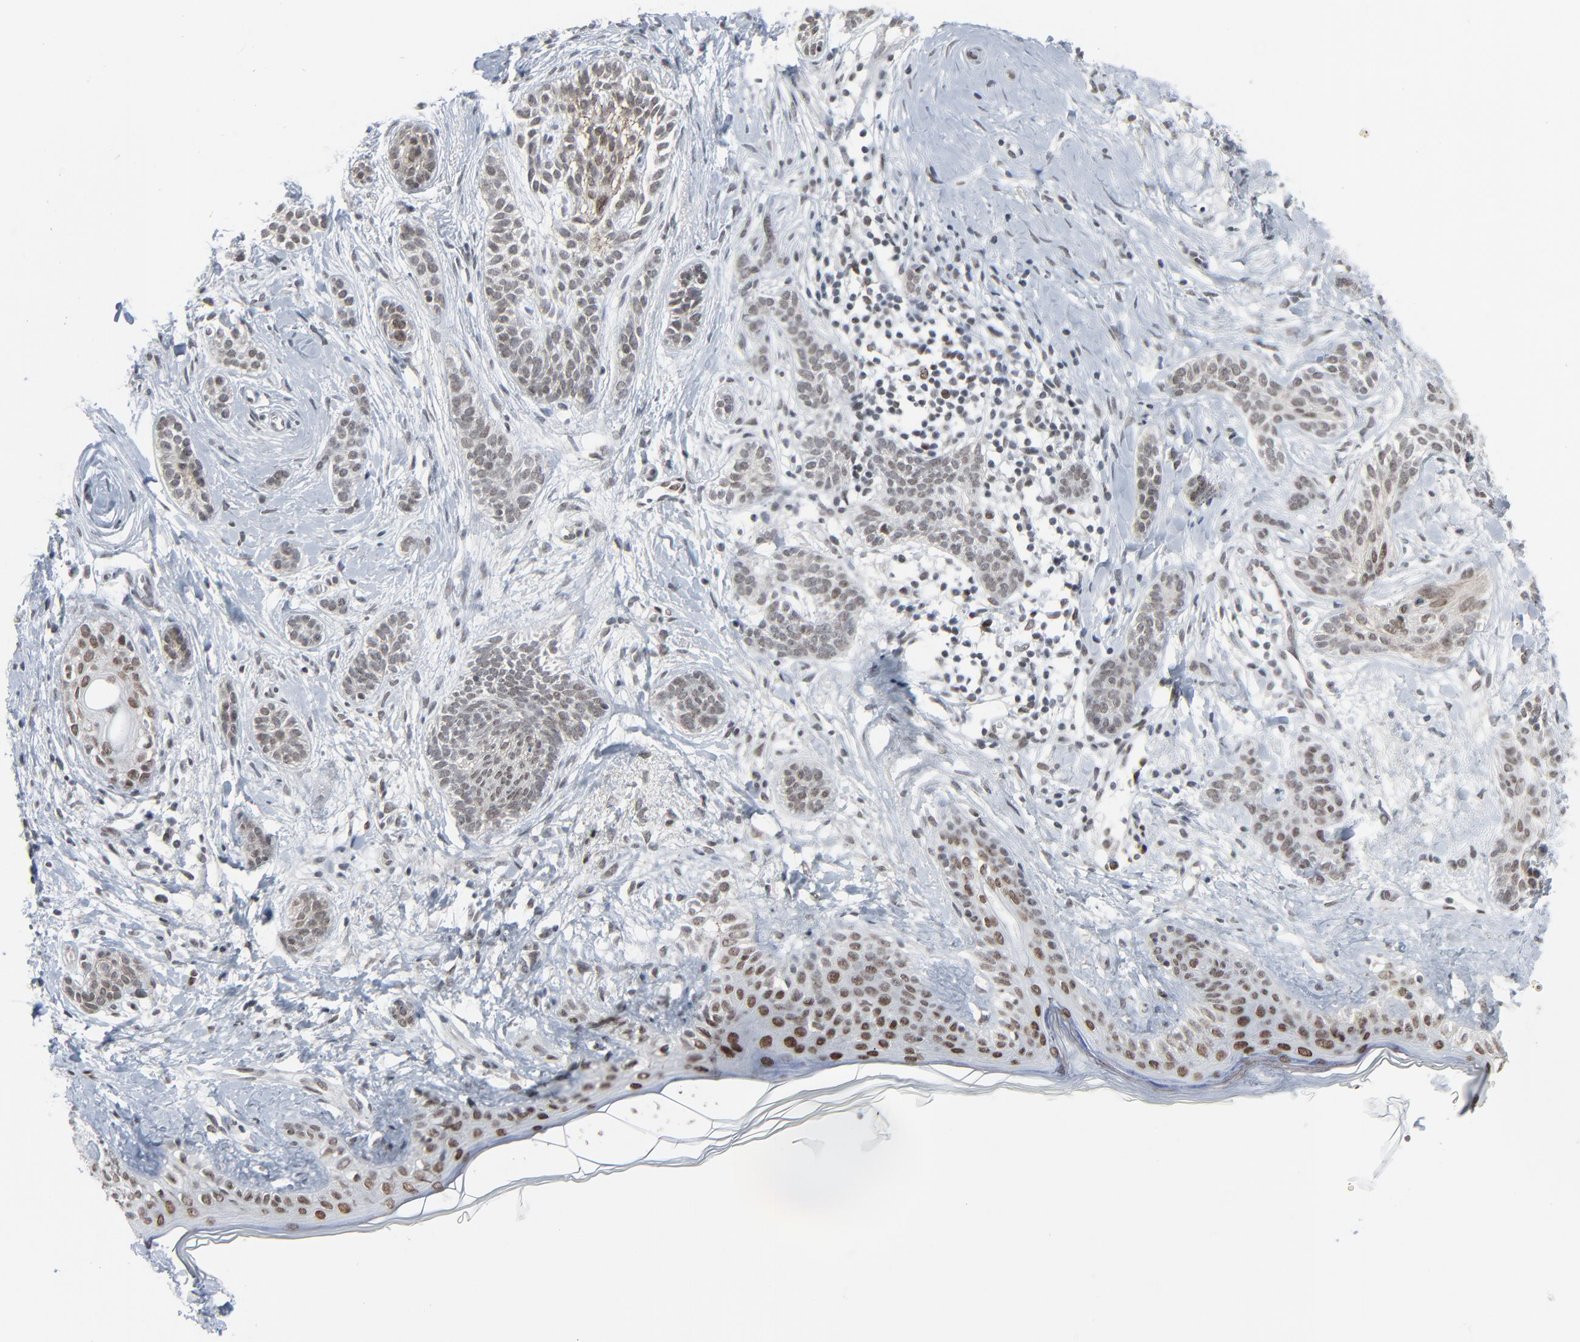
{"staining": {"intensity": "weak", "quantity": "25%-75%", "location": "nuclear"}, "tissue": "skin cancer", "cell_type": "Tumor cells", "image_type": "cancer", "snomed": [{"axis": "morphology", "description": "Normal tissue, NOS"}, {"axis": "morphology", "description": "Basal cell carcinoma"}, {"axis": "topography", "description": "Skin"}], "caption": "Immunohistochemical staining of human basal cell carcinoma (skin) shows low levels of weak nuclear protein expression in about 25%-75% of tumor cells.", "gene": "FBXO28", "patient": {"sex": "male", "age": 63}}